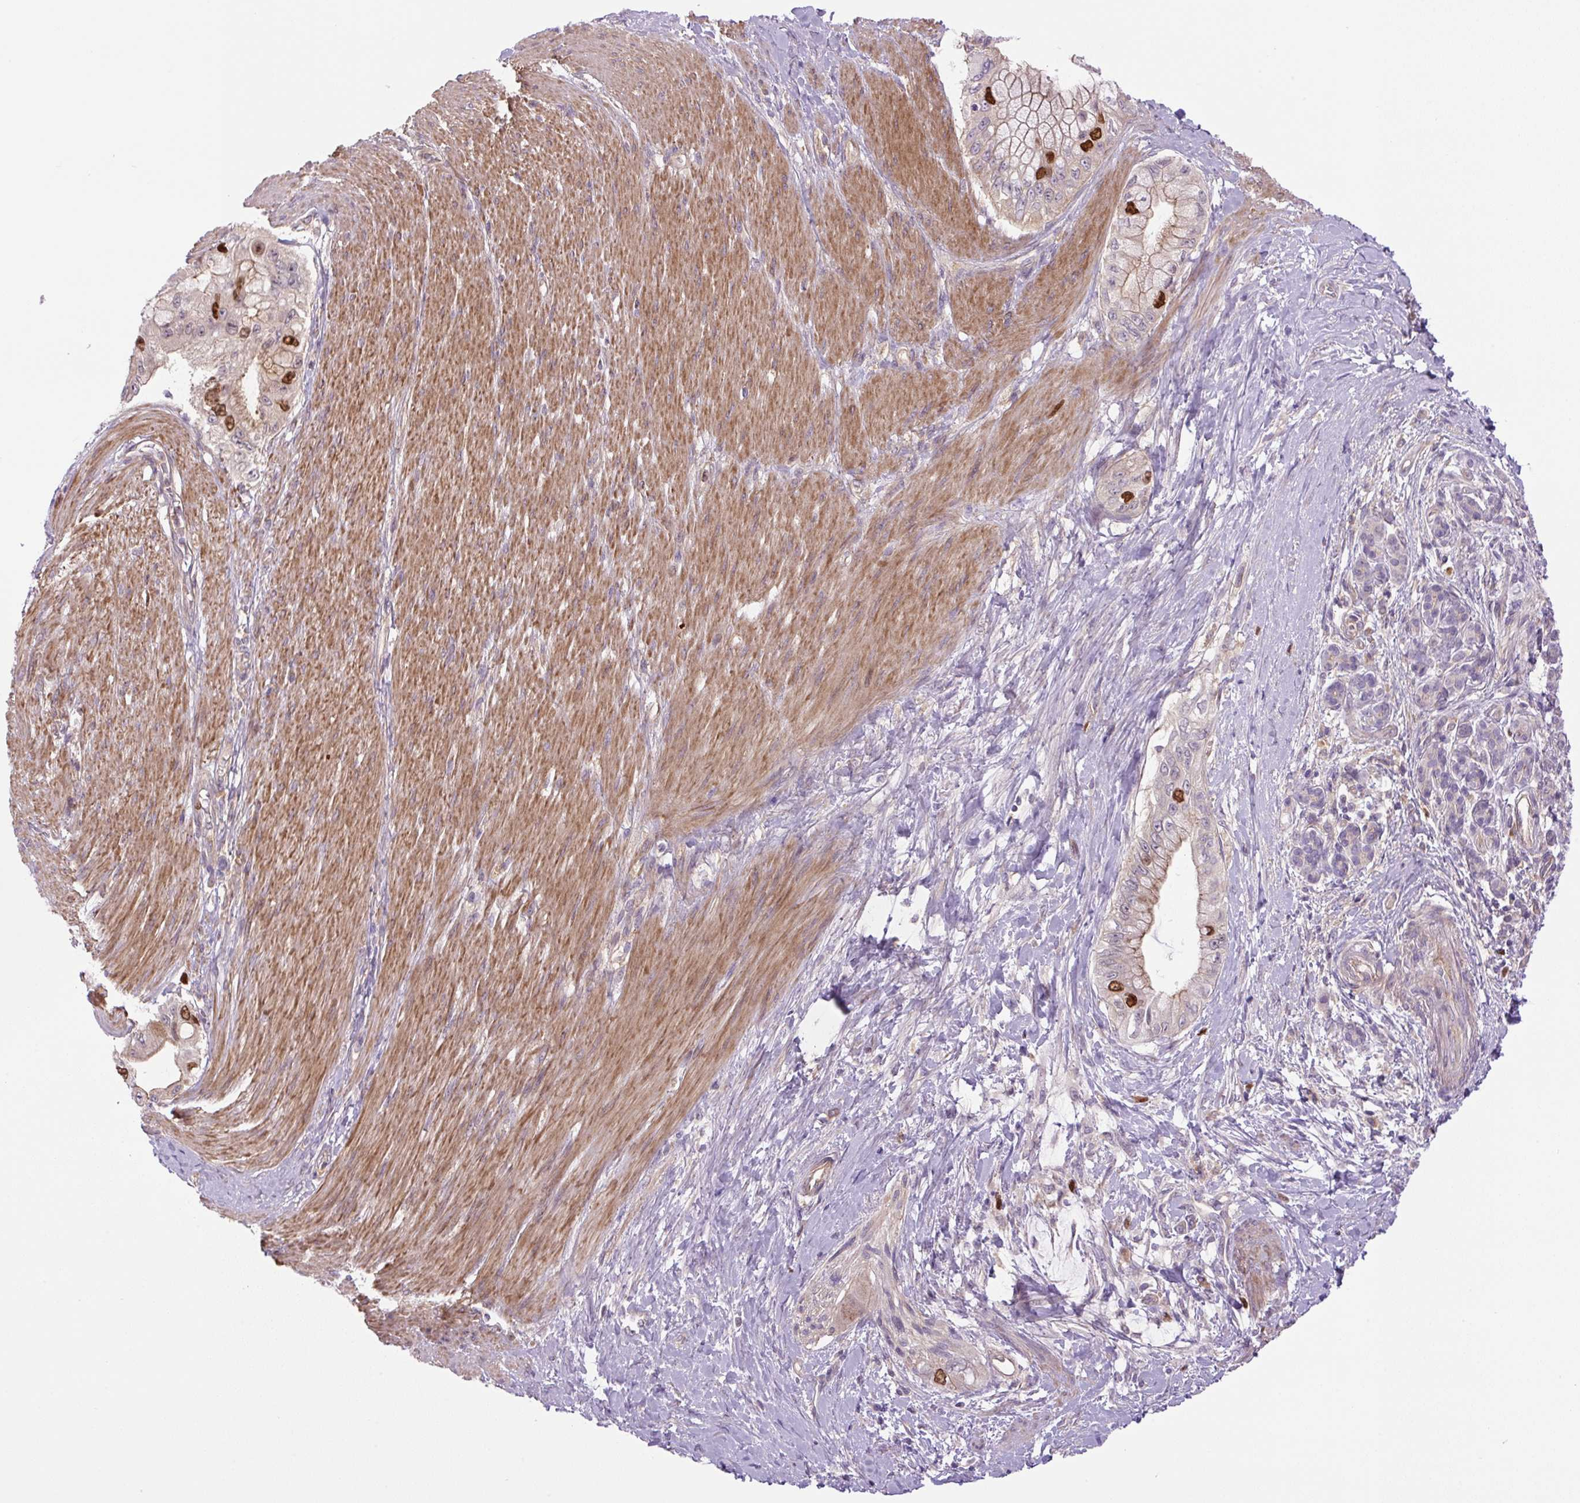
{"staining": {"intensity": "strong", "quantity": "<25%", "location": "nuclear"}, "tissue": "pancreatic cancer", "cell_type": "Tumor cells", "image_type": "cancer", "snomed": [{"axis": "morphology", "description": "Adenocarcinoma, NOS"}, {"axis": "topography", "description": "Pancreas"}], "caption": "Adenocarcinoma (pancreatic) stained for a protein displays strong nuclear positivity in tumor cells. The protein of interest is stained brown, and the nuclei are stained in blue (DAB IHC with brightfield microscopy, high magnification).", "gene": "KIFC1", "patient": {"sex": "male", "age": 48}}